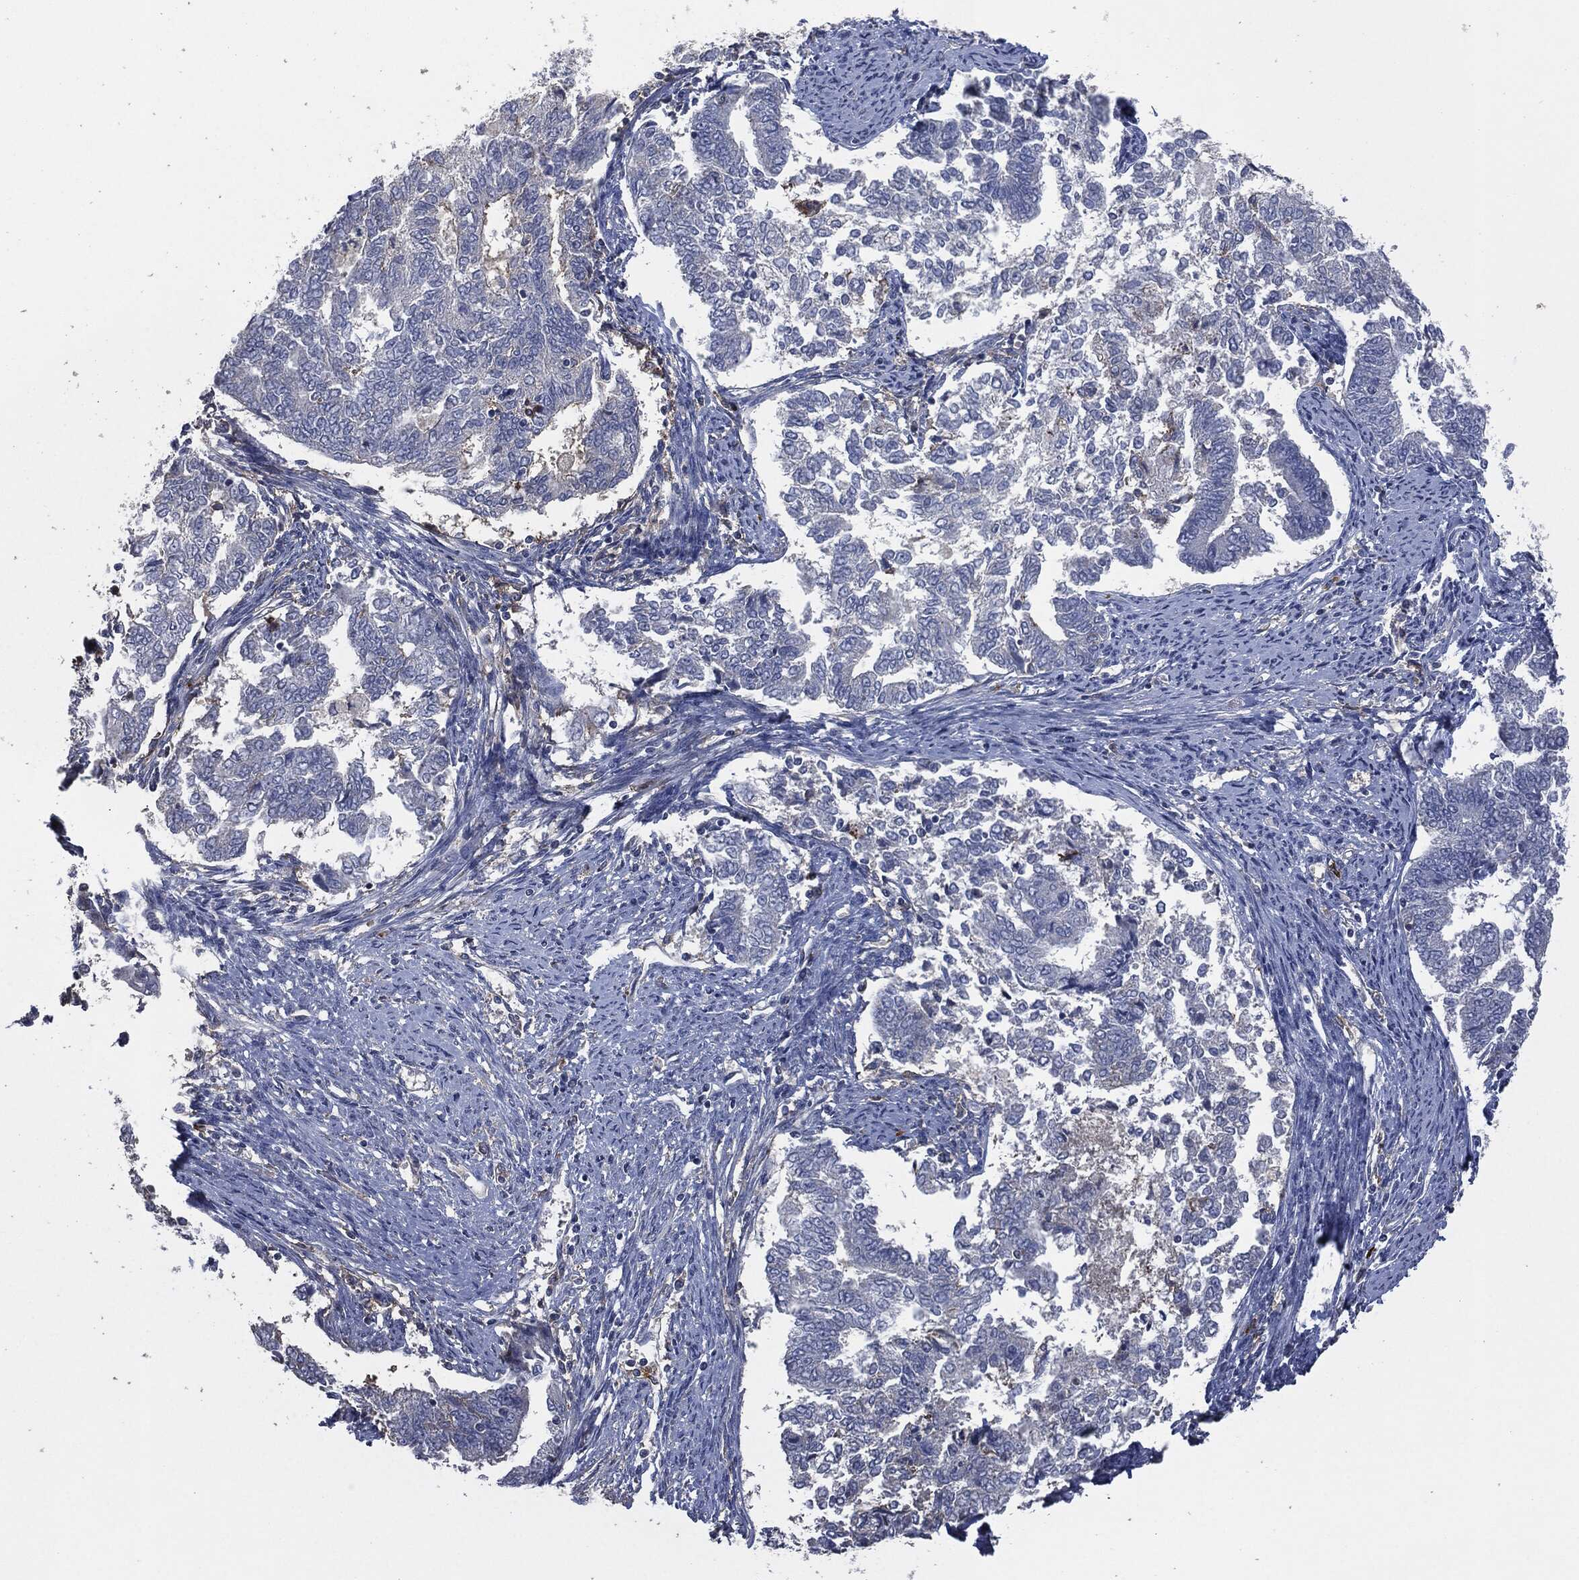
{"staining": {"intensity": "moderate", "quantity": "<25%", "location": "cytoplasmic/membranous"}, "tissue": "endometrial cancer", "cell_type": "Tumor cells", "image_type": "cancer", "snomed": [{"axis": "morphology", "description": "Adenocarcinoma, NOS"}, {"axis": "topography", "description": "Endometrium"}], "caption": "Endometrial adenocarcinoma was stained to show a protein in brown. There is low levels of moderate cytoplasmic/membranous positivity in approximately <25% of tumor cells.", "gene": "CD33", "patient": {"sex": "female", "age": 65}}